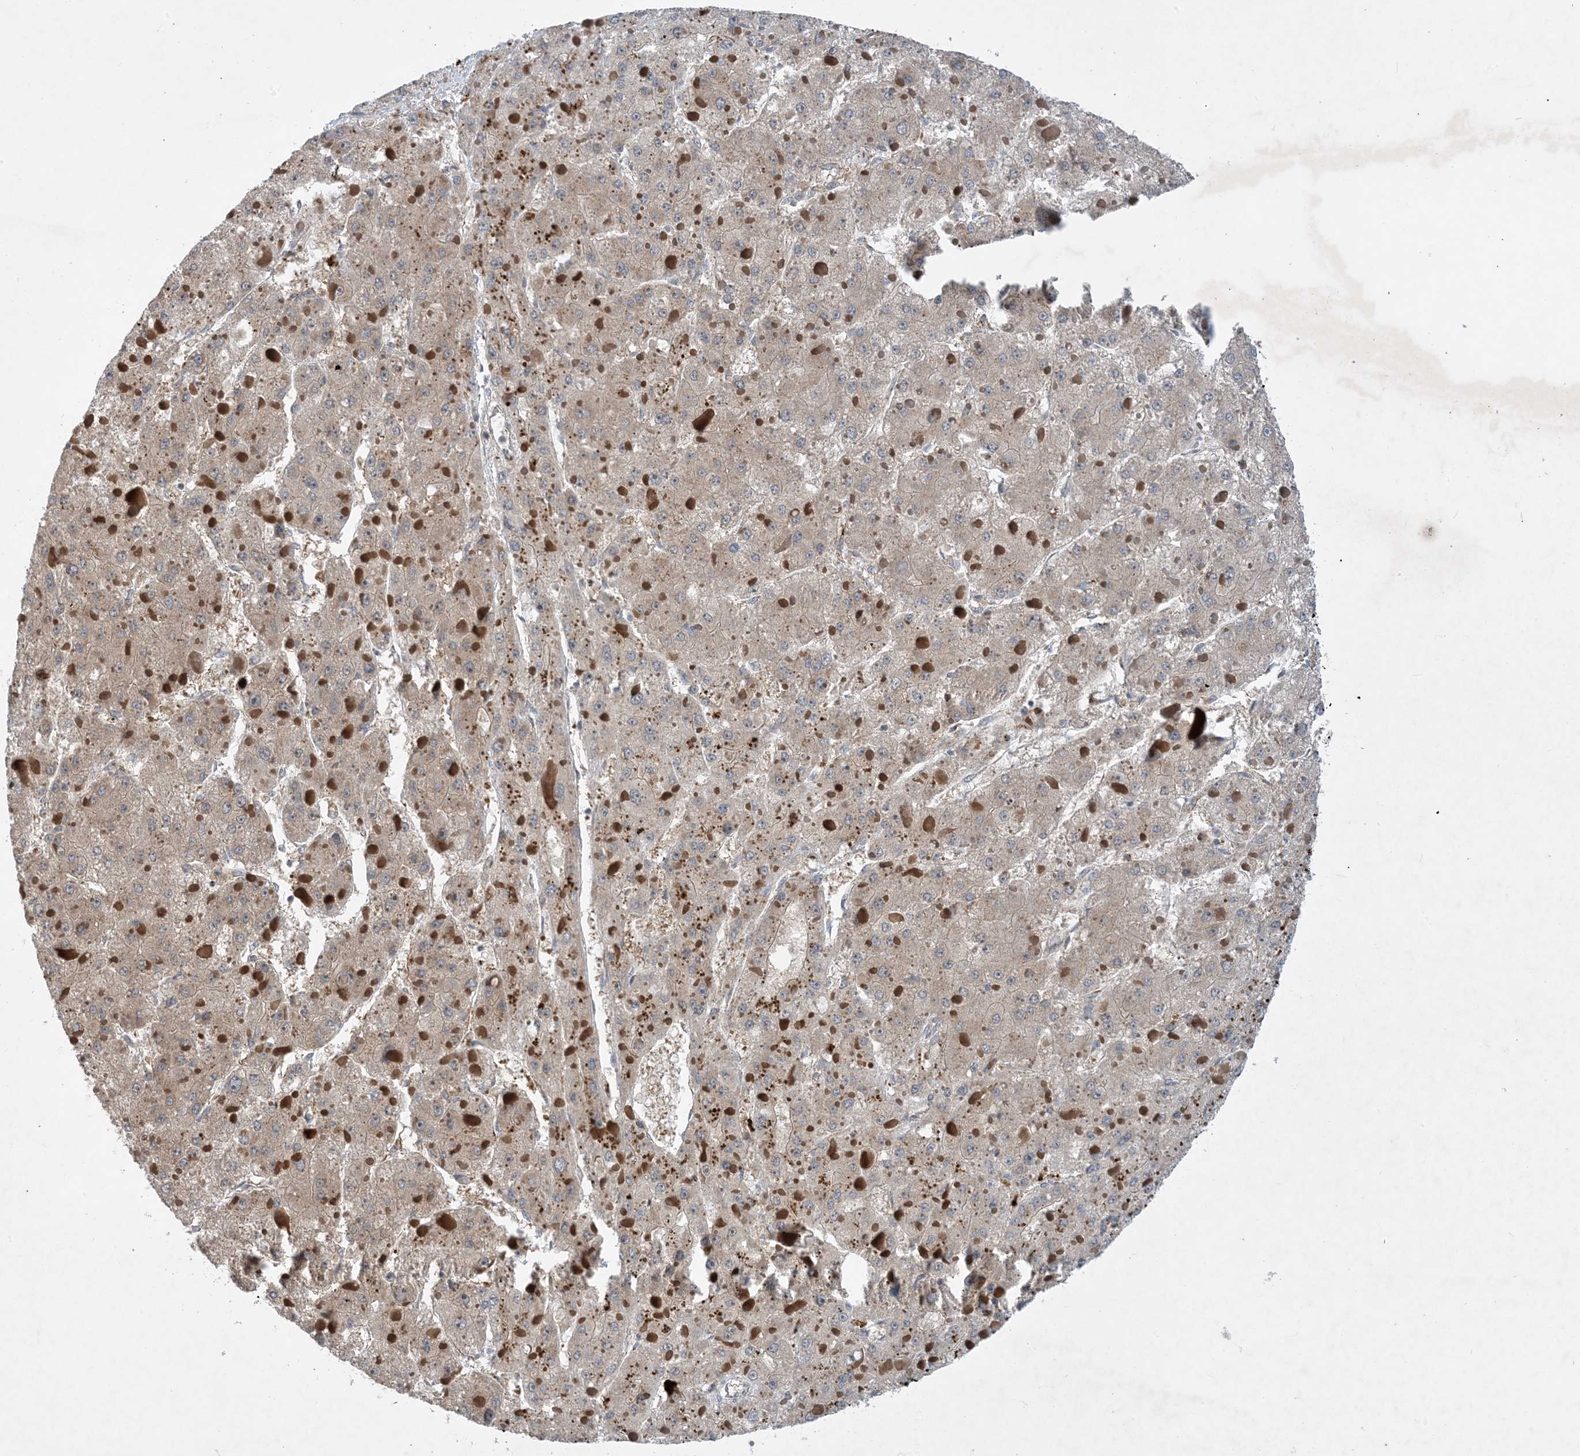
{"staining": {"intensity": "weak", "quantity": "<25%", "location": "cytoplasmic/membranous"}, "tissue": "liver cancer", "cell_type": "Tumor cells", "image_type": "cancer", "snomed": [{"axis": "morphology", "description": "Carcinoma, Hepatocellular, NOS"}, {"axis": "topography", "description": "Liver"}], "caption": "This is a photomicrograph of immunohistochemistry staining of liver hepatocellular carcinoma, which shows no expression in tumor cells.", "gene": "TINAG", "patient": {"sex": "female", "age": 73}}